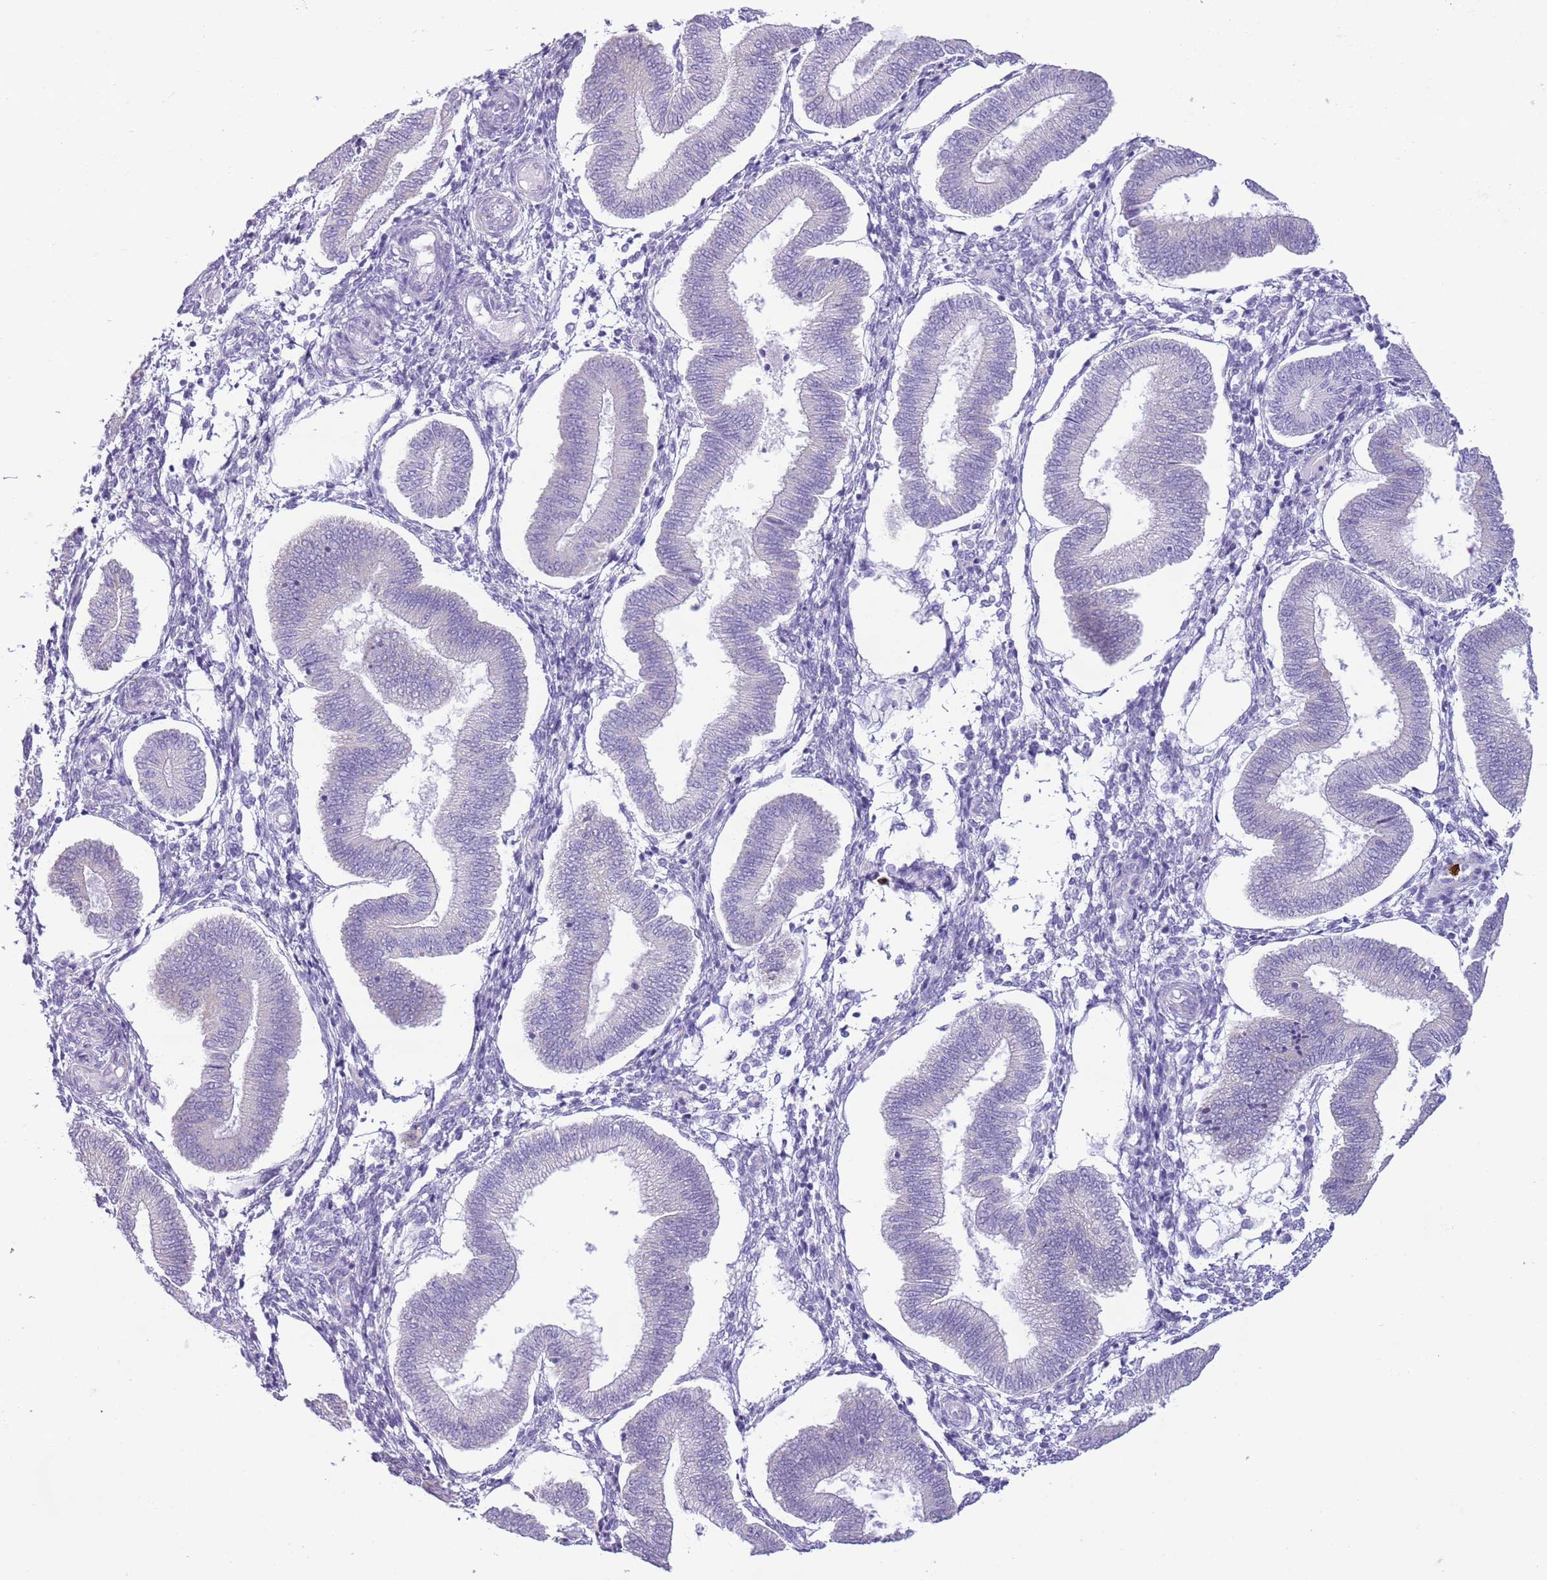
{"staining": {"intensity": "negative", "quantity": "none", "location": "none"}, "tissue": "endometrium", "cell_type": "Cells in endometrial stroma", "image_type": "normal", "snomed": [{"axis": "morphology", "description": "Normal tissue, NOS"}, {"axis": "topography", "description": "Endometrium"}], "caption": "DAB immunohistochemical staining of normal human endometrium shows no significant positivity in cells in endometrial stroma.", "gene": "CD177", "patient": {"sex": "female", "age": 39}}